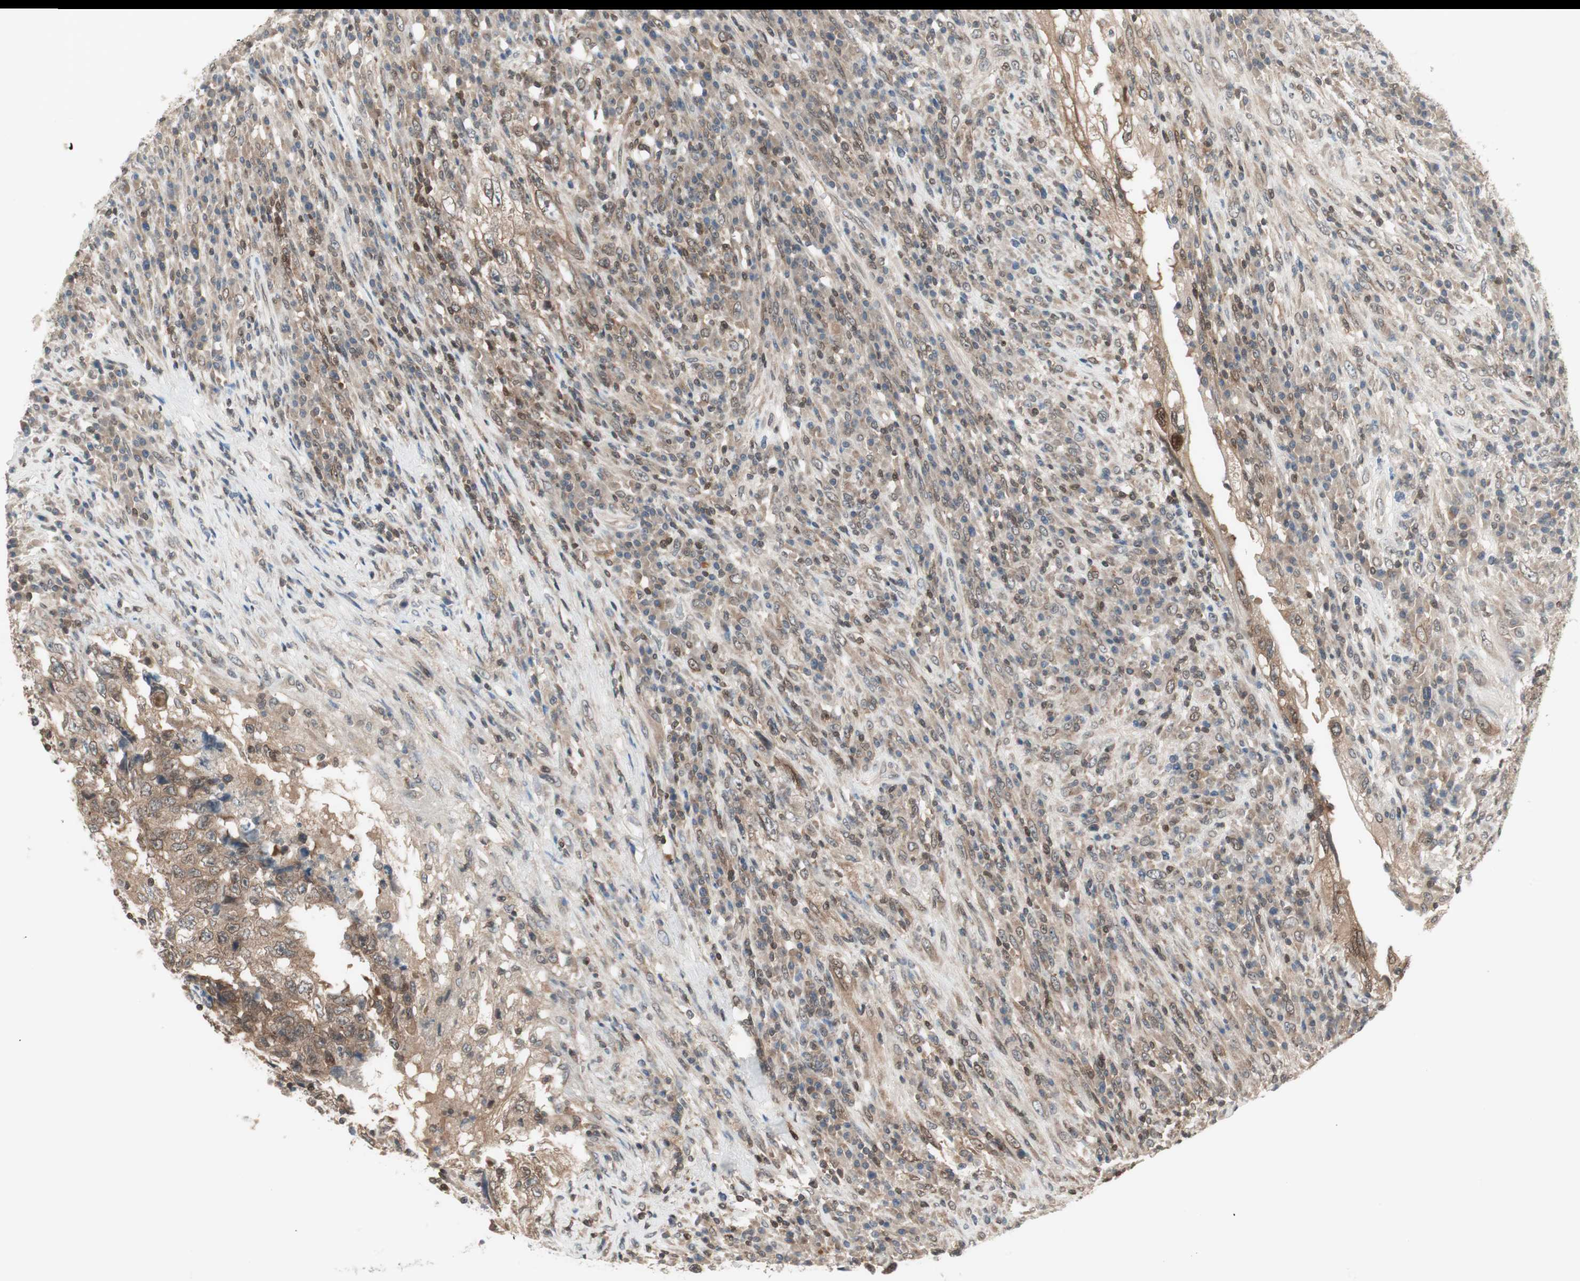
{"staining": {"intensity": "moderate", "quantity": ">75%", "location": "cytoplasmic/membranous"}, "tissue": "testis cancer", "cell_type": "Tumor cells", "image_type": "cancer", "snomed": [{"axis": "morphology", "description": "Necrosis, NOS"}, {"axis": "morphology", "description": "Carcinoma, Embryonal, NOS"}, {"axis": "topography", "description": "Testis"}], "caption": "Testis embryonal carcinoma tissue displays moderate cytoplasmic/membranous positivity in approximately >75% of tumor cells, visualized by immunohistochemistry.", "gene": "UBE2I", "patient": {"sex": "male", "age": 19}}